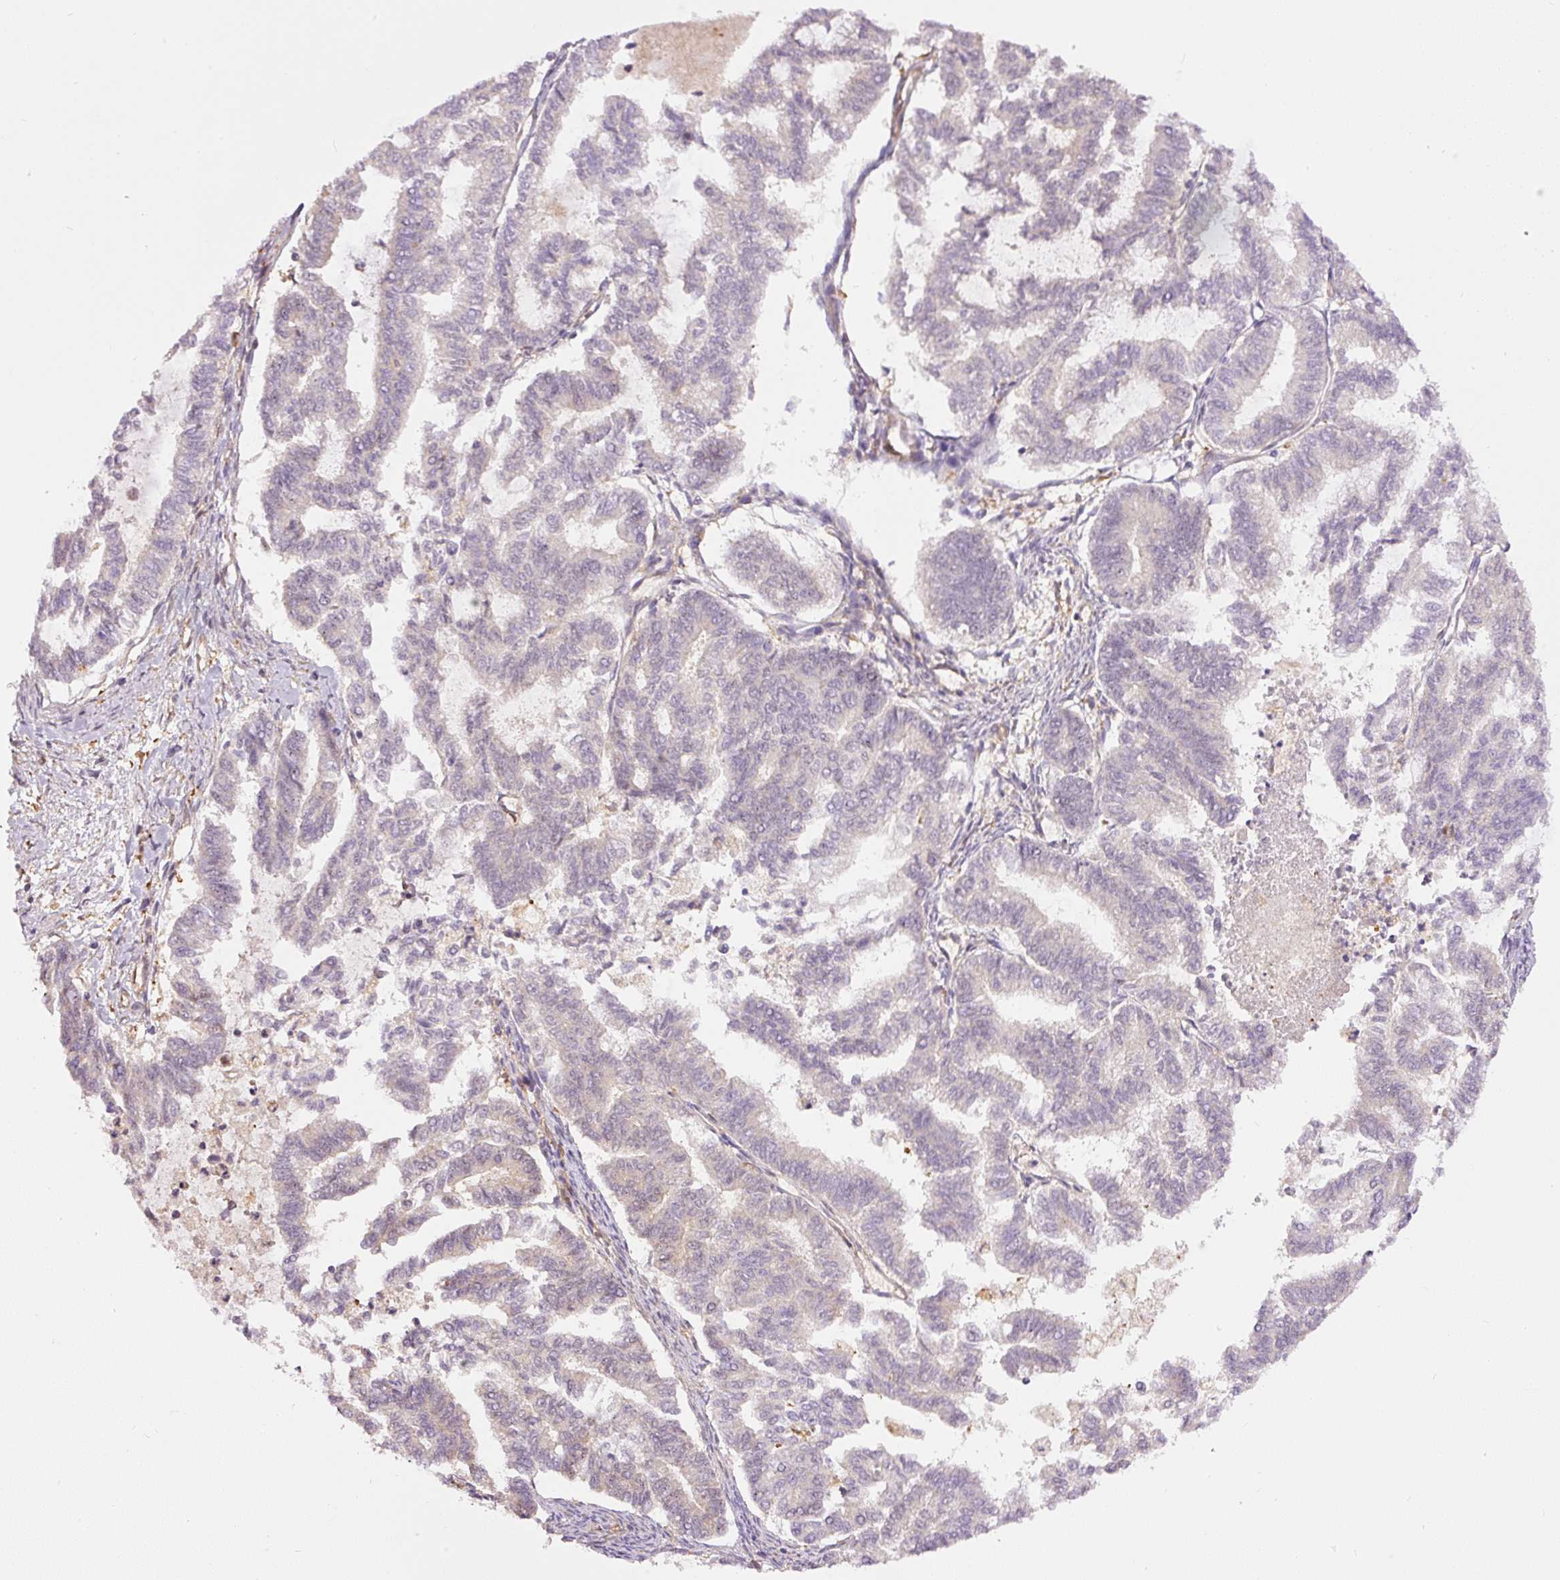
{"staining": {"intensity": "negative", "quantity": "none", "location": "none"}, "tissue": "endometrial cancer", "cell_type": "Tumor cells", "image_type": "cancer", "snomed": [{"axis": "morphology", "description": "Adenocarcinoma, NOS"}, {"axis": "topography", "description": "Endometrium"}], "caption": "Immunohistochemistry of endometrial cancer reveals no expression in tumor cells.", "gene": "PCK2", "patient": {"sex": "female", "age": 79}}